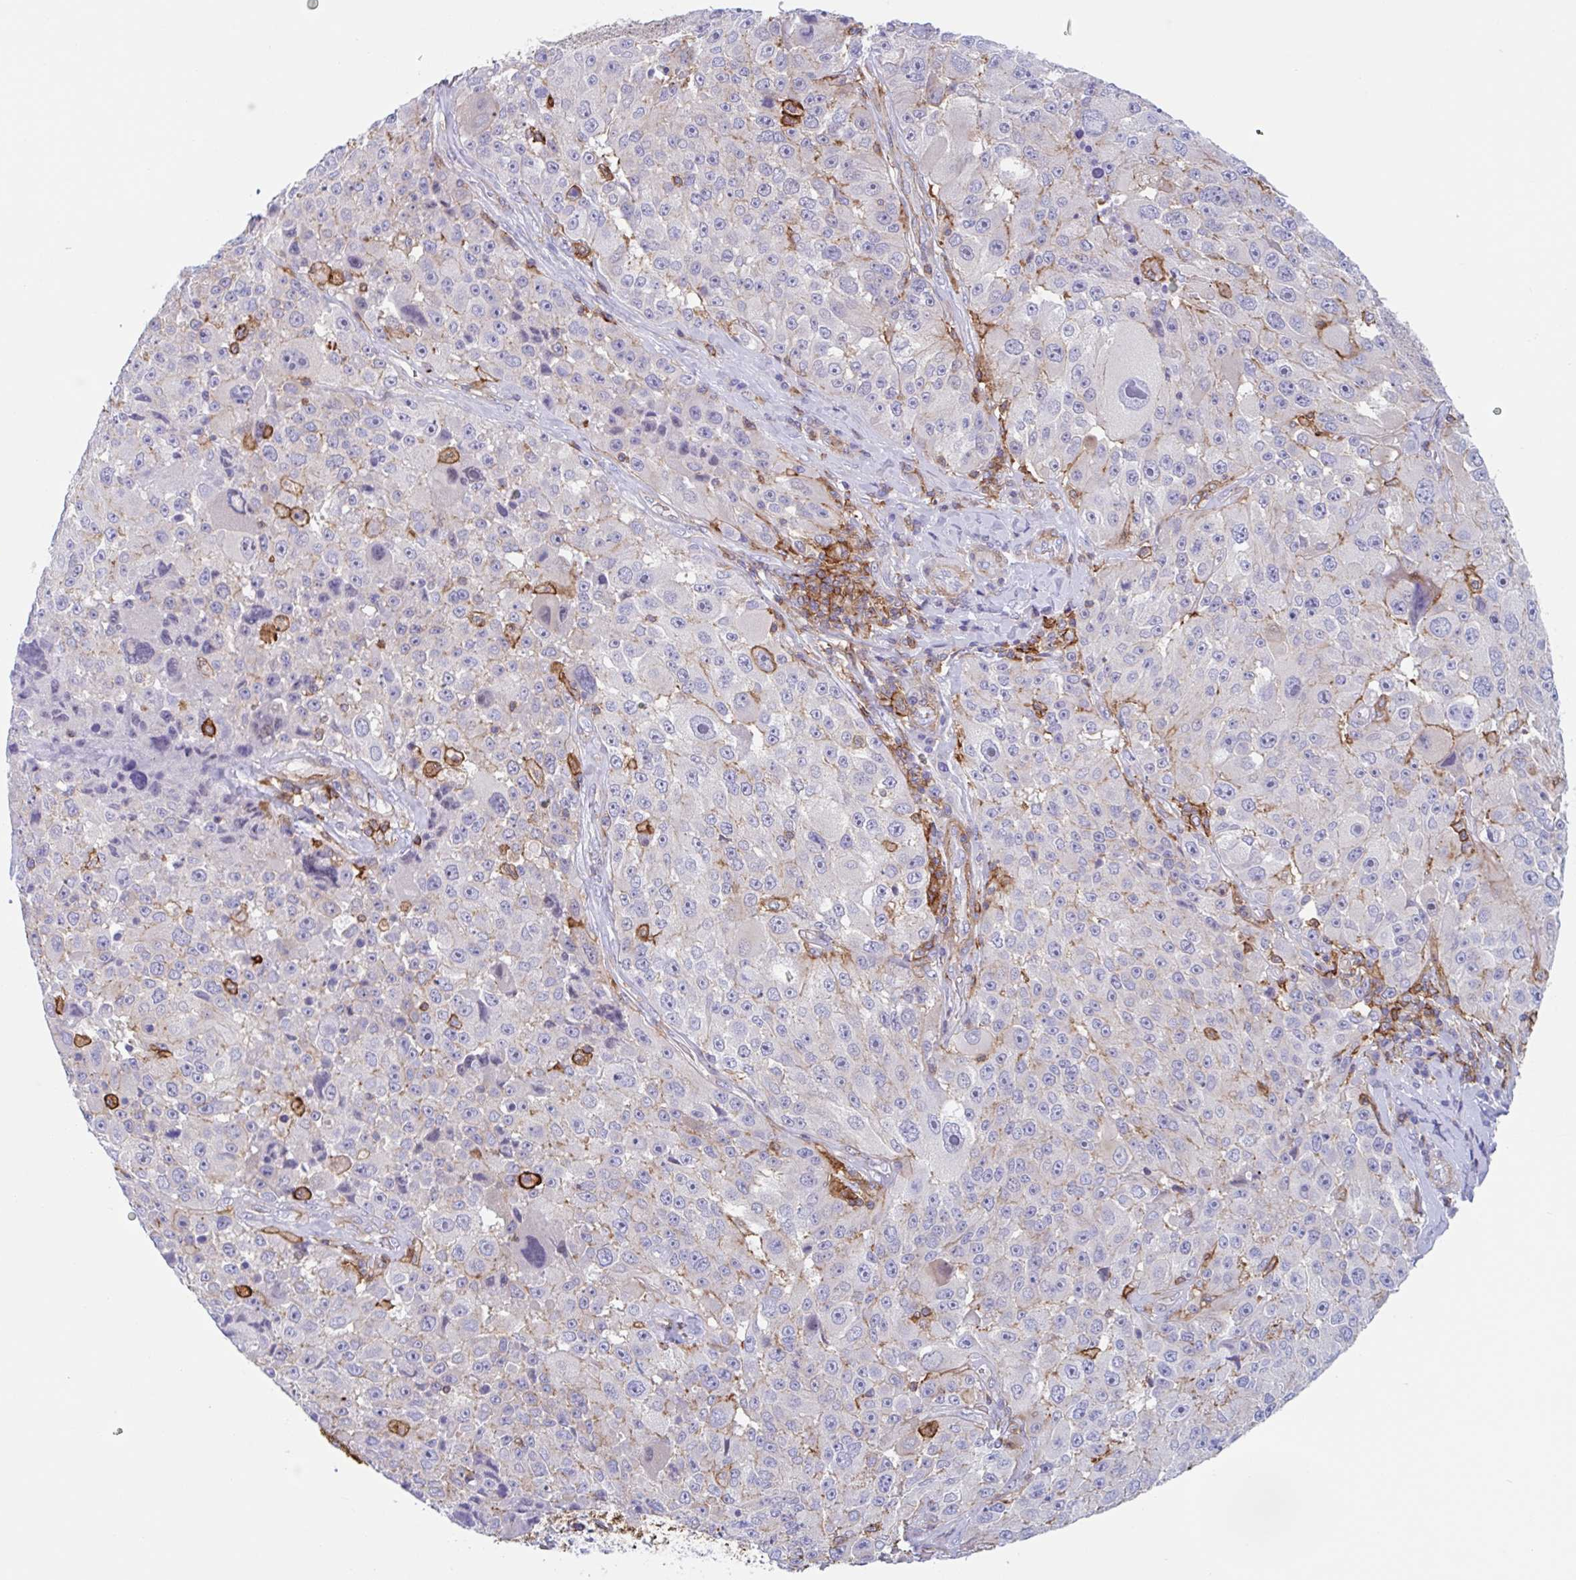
{"staining": {"intensity": "negative", "quantity": "none", "location": "none"}, "tissue": "melanoma", "cell_type": "Tumor cells", "image_type": "cancer", "snomed": [{"axis": "morphology", "description": "Malignant melanoma, Metastatic site"}, {"axis": "topography", "description": "Lymph node"}], "caption": "This is an IHC histopathology image of human melanoma. There is no staining in tumor cells.", "gene": "EFHD1", "patient": {"sex": "male", "age": 62}}